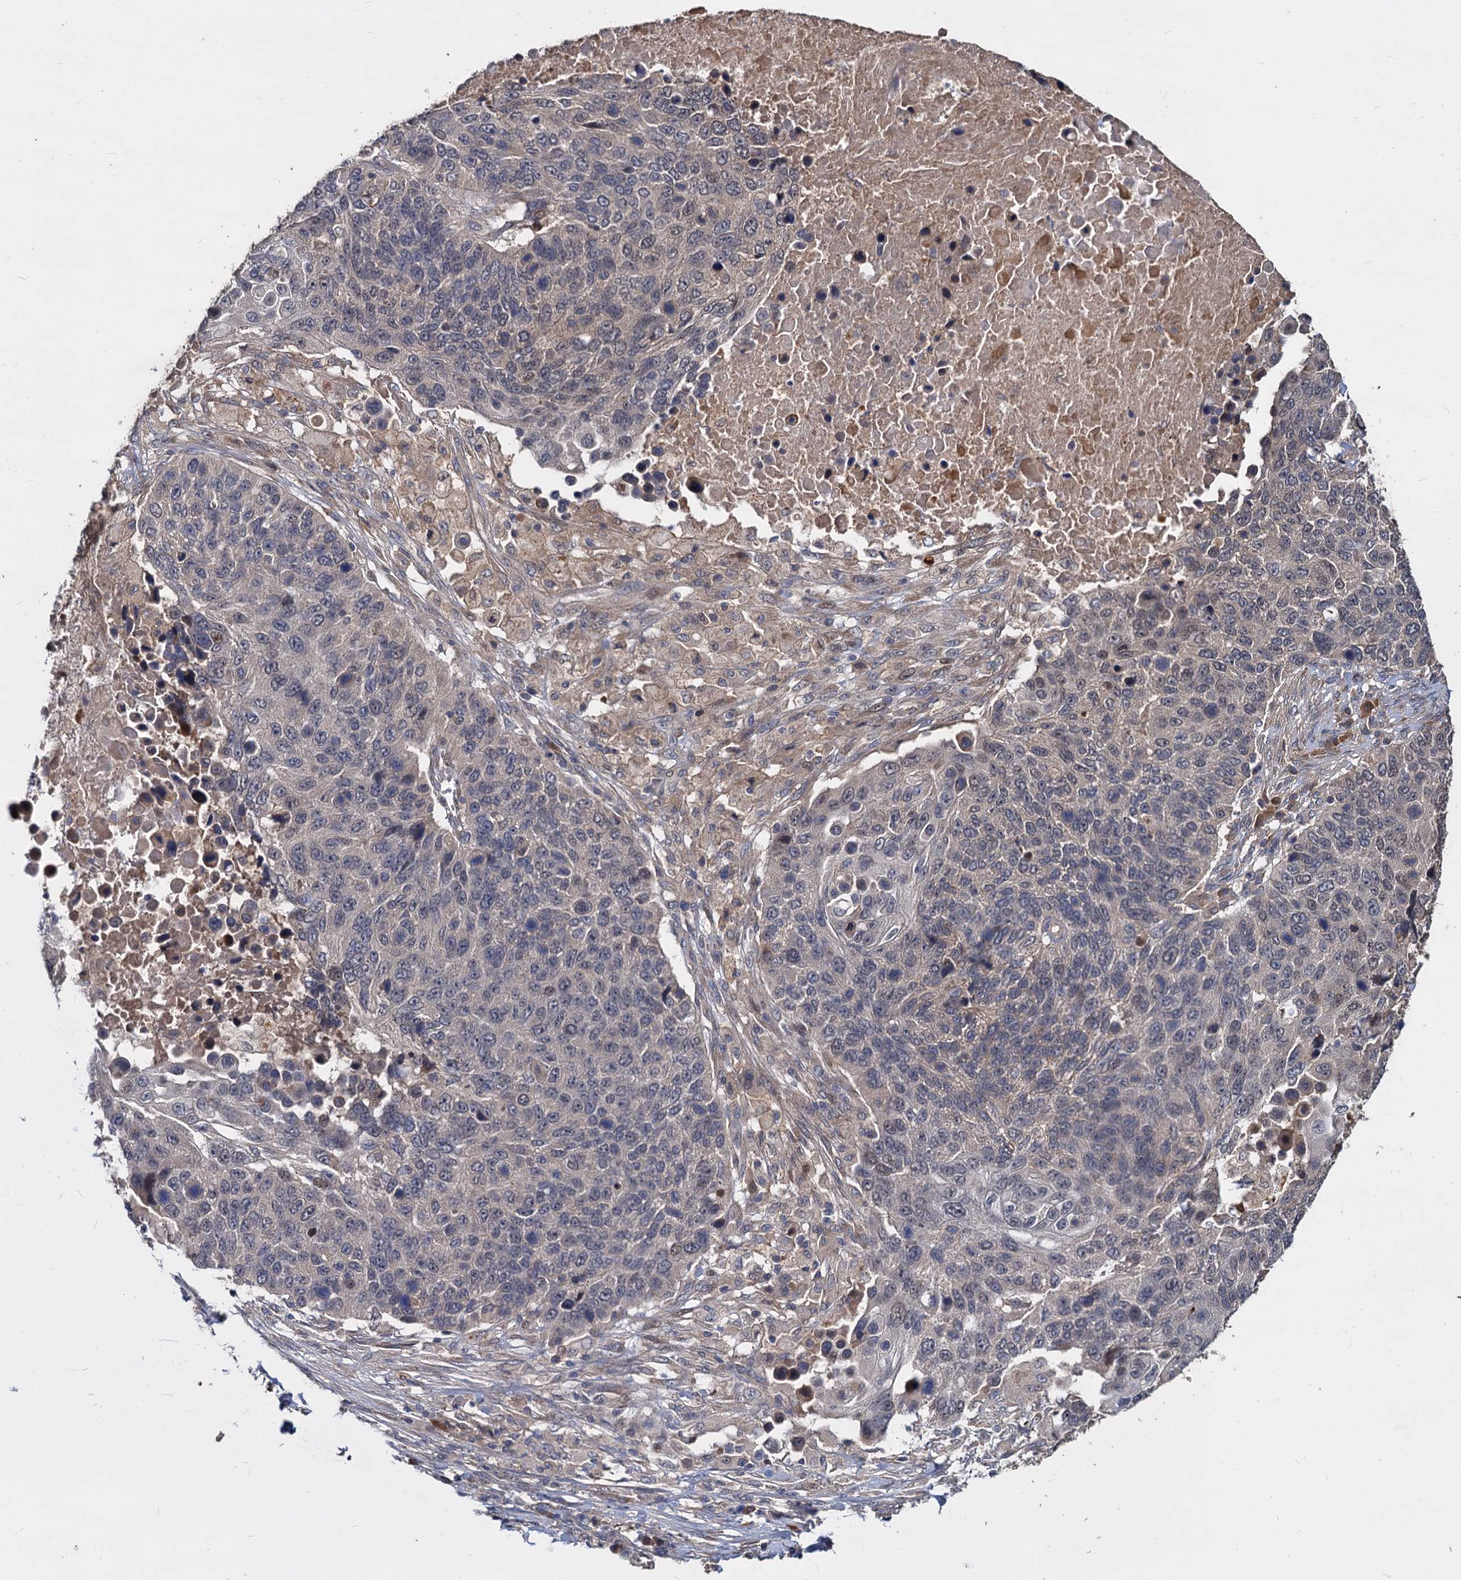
{"staining": {"intensity": "weak", "quantity": "<25%", "location": "cytoplasmic/membranous"}, "tissue": "lung cancer", "cell_type": "Tumor cells", "image_type": "cancer", "snomed": [{"axis": "morphology", "description": "Normal tissue, NOS"}, {"axis": "morphology", "description": "Squamous cell carcinoma, NOS"}, {"axis": "topography", "description": "Lymph node"}, {"axis": "topography", "description": "Lung"}], "caption": "This image is of lung cancer stained with immunohistochemistry to label a protein in brown with the nuclei are counter-stained blue. There is no positivity in tumor cells. The staining was performed using DAB to visualize the protein expression in brown, while the nuclei were stained in blue with hematoxylin (Magnification: 20x).", "gene": "CCDC184", "patient": {"sex": "male", "age": 66}}